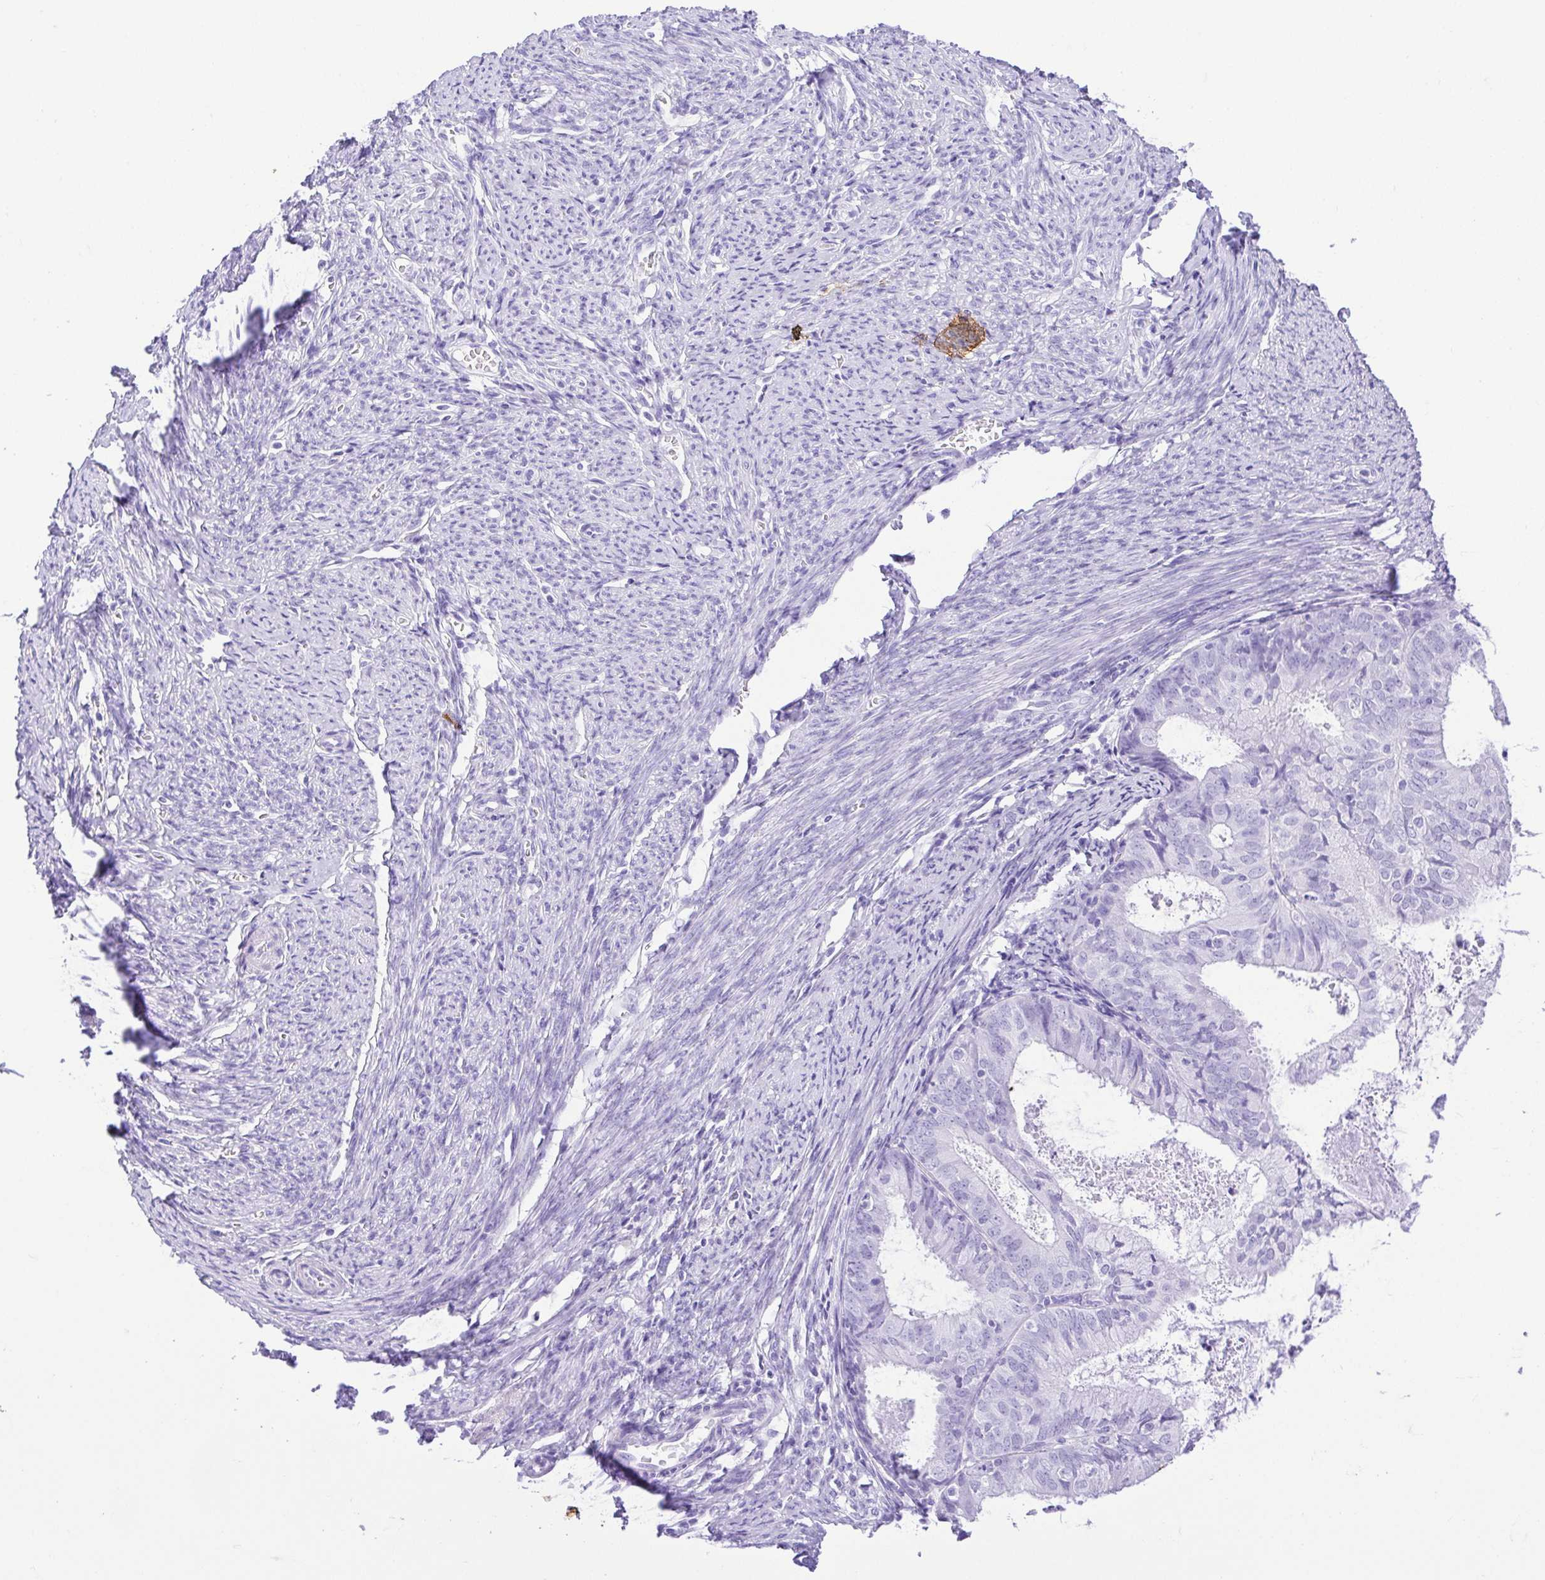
{"staining": {"intensity": "negative", "quantity": "none", "location": "none"}, "tissue": "endometrial cancer", "cell_type": "Tumor cells", "image_type": "cancer", "snomed": [{"axis": "morphology", "description": "Adenocarcinoma, NOS"}, {"axis": "topography", "description": "Endometrium"}], "caption": "High magnification brightfield microscopy of adenocarcinoma (endometrial) stained with DAB (3,3'-diaminobenzidine) (brown) and counterstained with hematoxylin (blue): tumor cells show no significant staining.", "gene": "CDSN", "patient": {"sex": "female", "age": 57}}